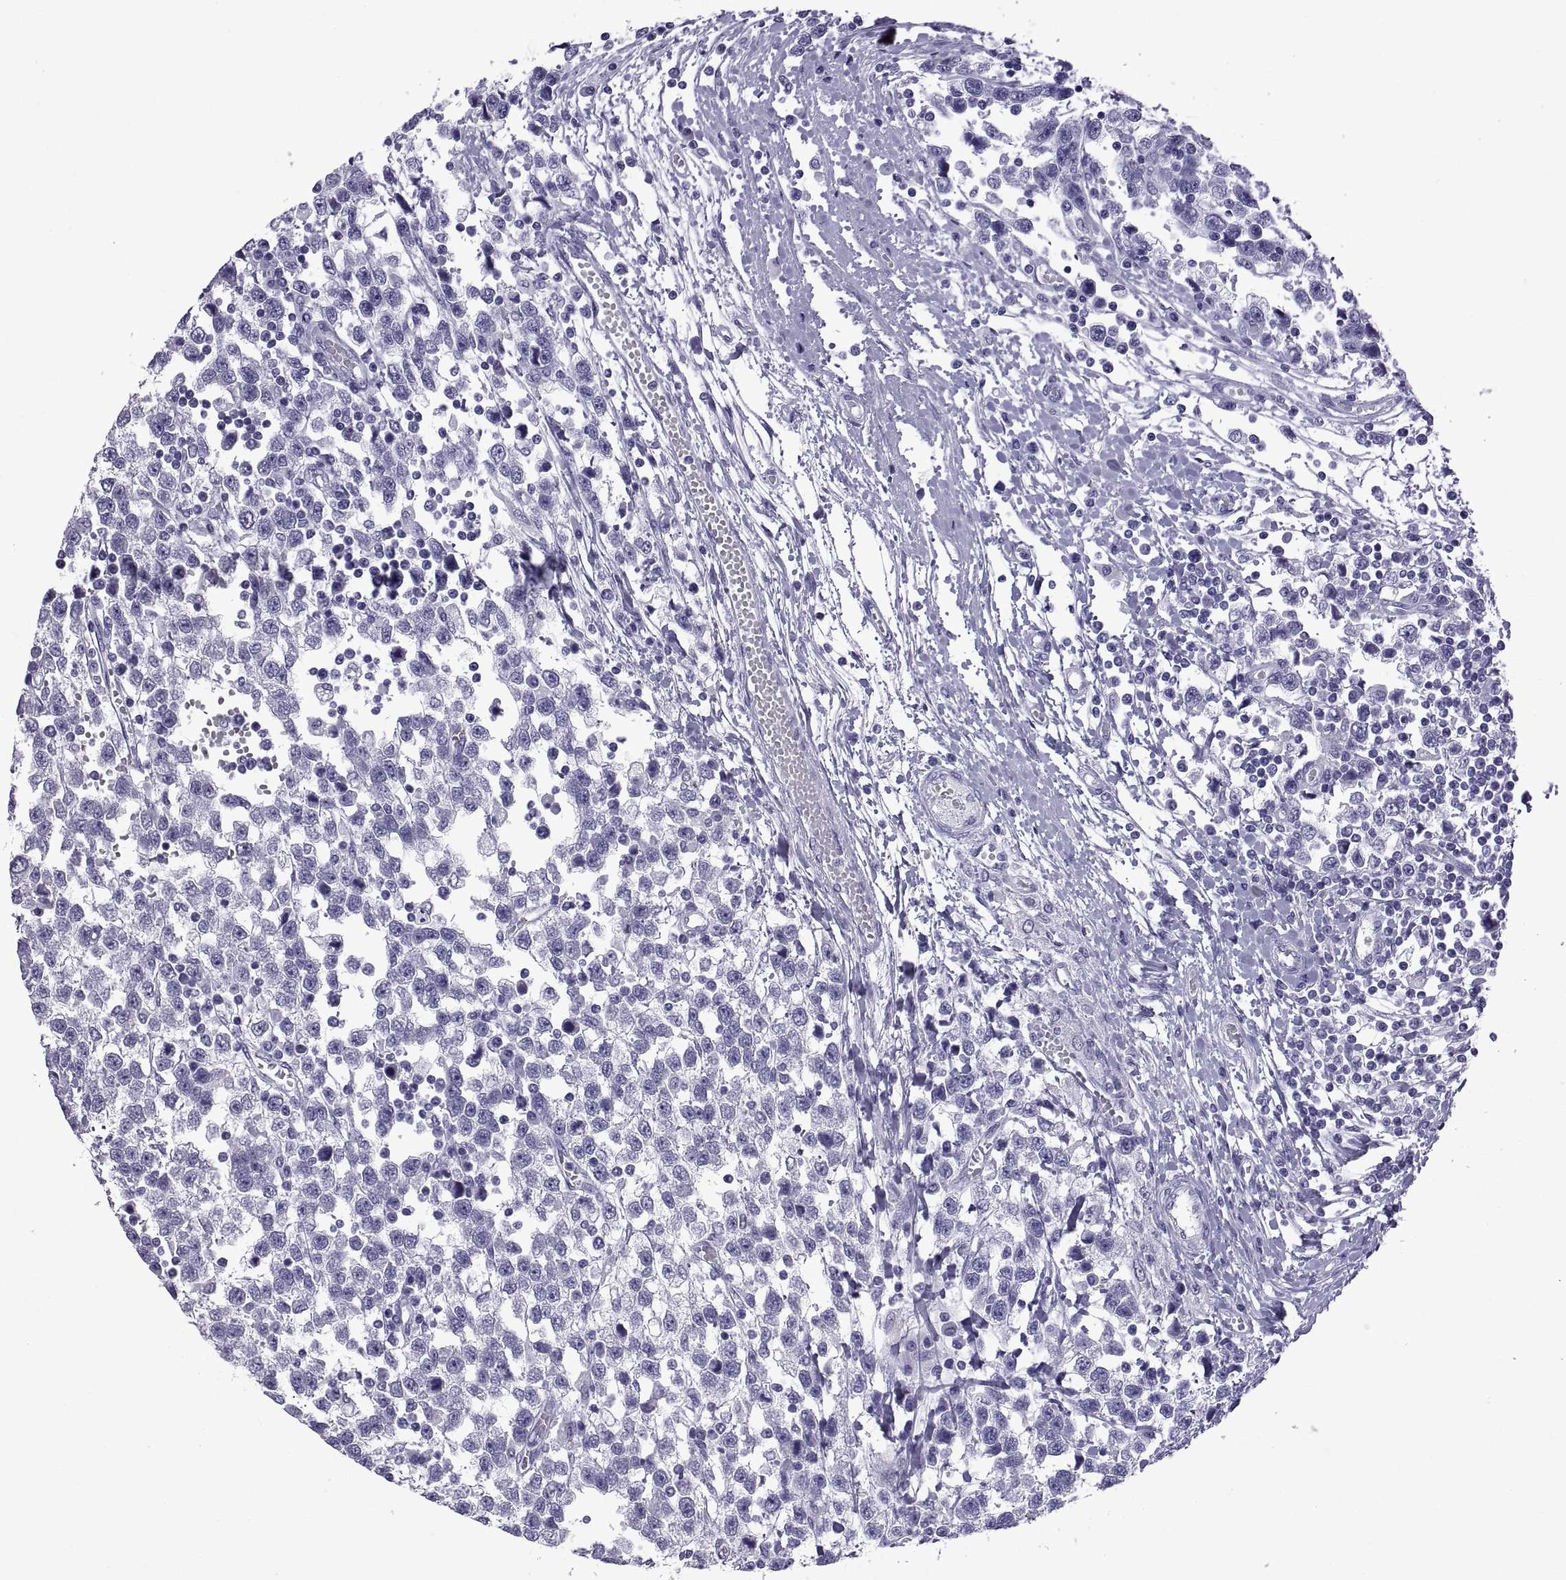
{"staining": {"intensity": "negative", "quantity": "none", "location": "none"}, "tissue": "testis cancer", "cell_type": "Tumor cells", "image_type": "cancer", "snomed": [{"axis": "morphology", "description": "Seminoma, NOS"}, {"axis": "topography", "description": "Testis"}], "caption": "Immunohistochemistry (IHC) image of testis cancer stained for a protein (brown), which displays no expression in tumor cells.", "gene": "SPDYE1", "patient": {"sex": "male", "age": 34}}